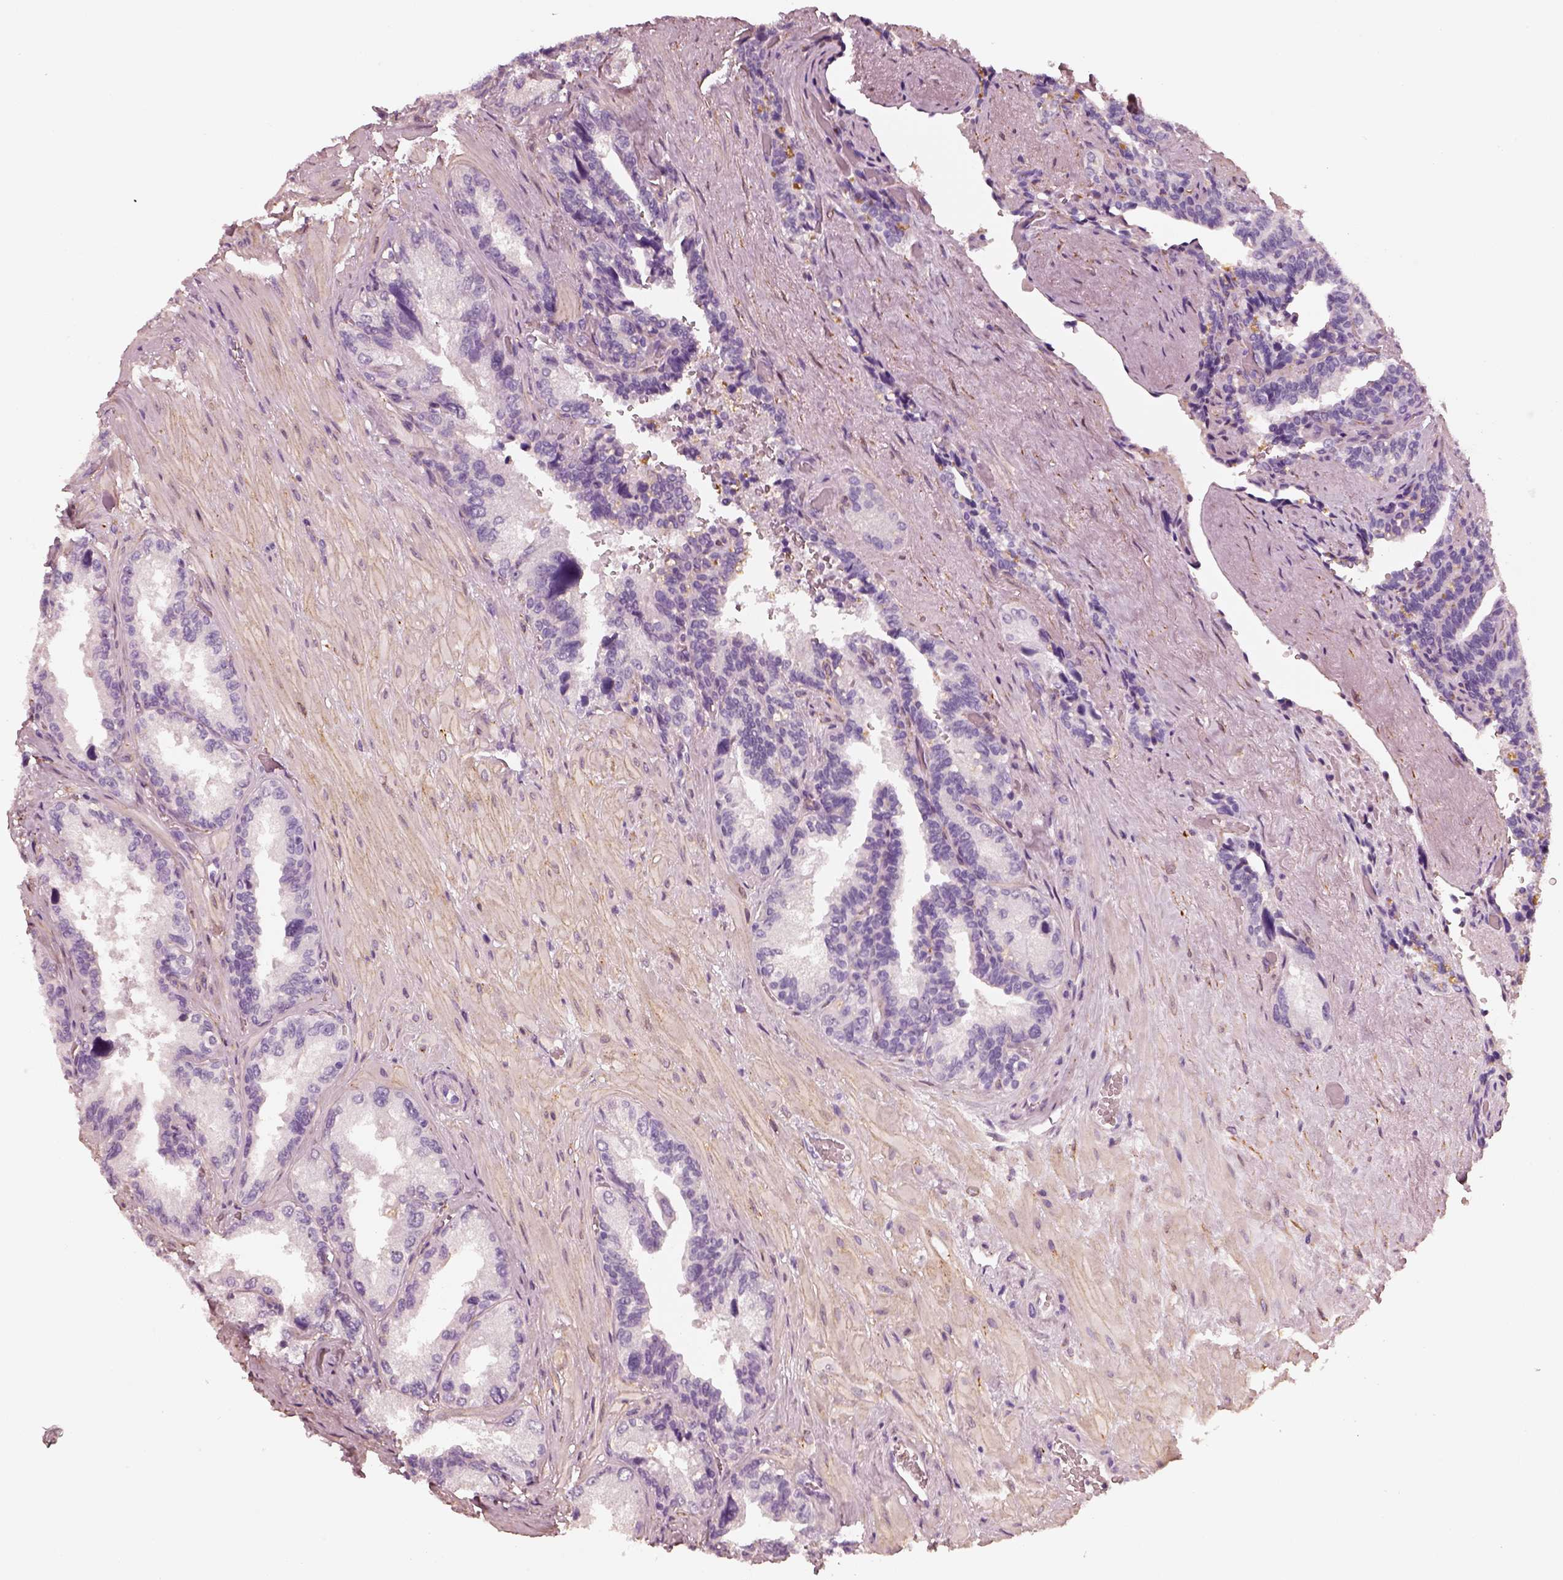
{"staining": {"intensity": "negative", "quantity": "none", "location": "none"}, "tissue": "seminal vesicle", "cell_type": "Glandular cells", "image_type": "normal", "snomed": [{"axis": "morphology", "description": "Normal tissue, NOS"}, {"axis": "topography", "description": "Seminal veicle"}], "caption": "This is a image of IHC staining of unremarkable seminal vesicle, which shows no expression in glandular cells.", "gene": "RS1", "patient": {"sex": "male", "age": 69}}